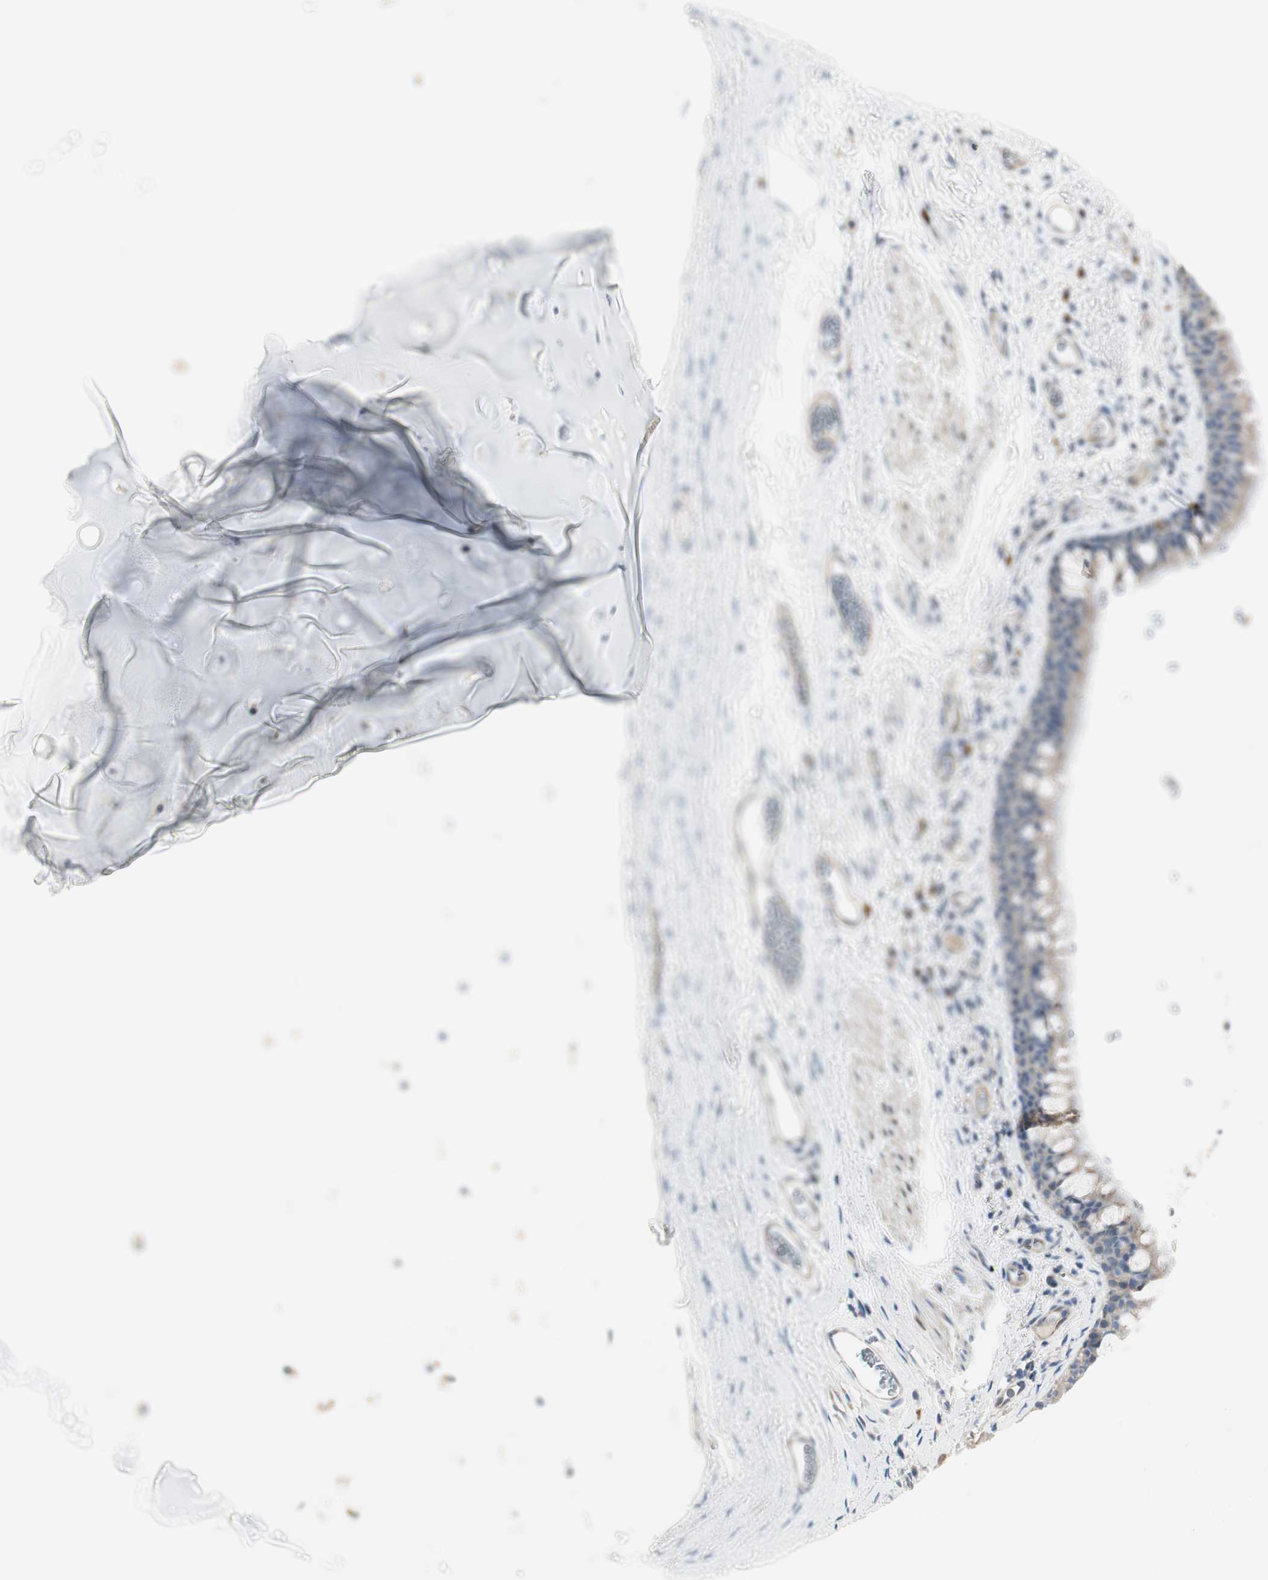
{"staining": {"intensity": "weak", "quantity": ">75%", "location": "cytoplasmic/membranous"}, "tissue": "bronchus", "cell_type": "Respiratory epithelial cells", "image_type": "normal", "snomed": [{"axis": "morphology", "description": "Normal tissue, NOS"}, {"axis": "morphology", "description": "Malignant melanoma, Metastatic site"}, {"axis": "topography", "description": "Bronchus"}, {"axis": "topography", "description": "Lung"}], "caption": "A low amount of weak cytoplasmic/membranous staining is appreciated in approximately >75% of respiratory epithelial cells in normal bronchus.", "gene": "SPINK4", "patient": {"sex": "male", "age": 64}}